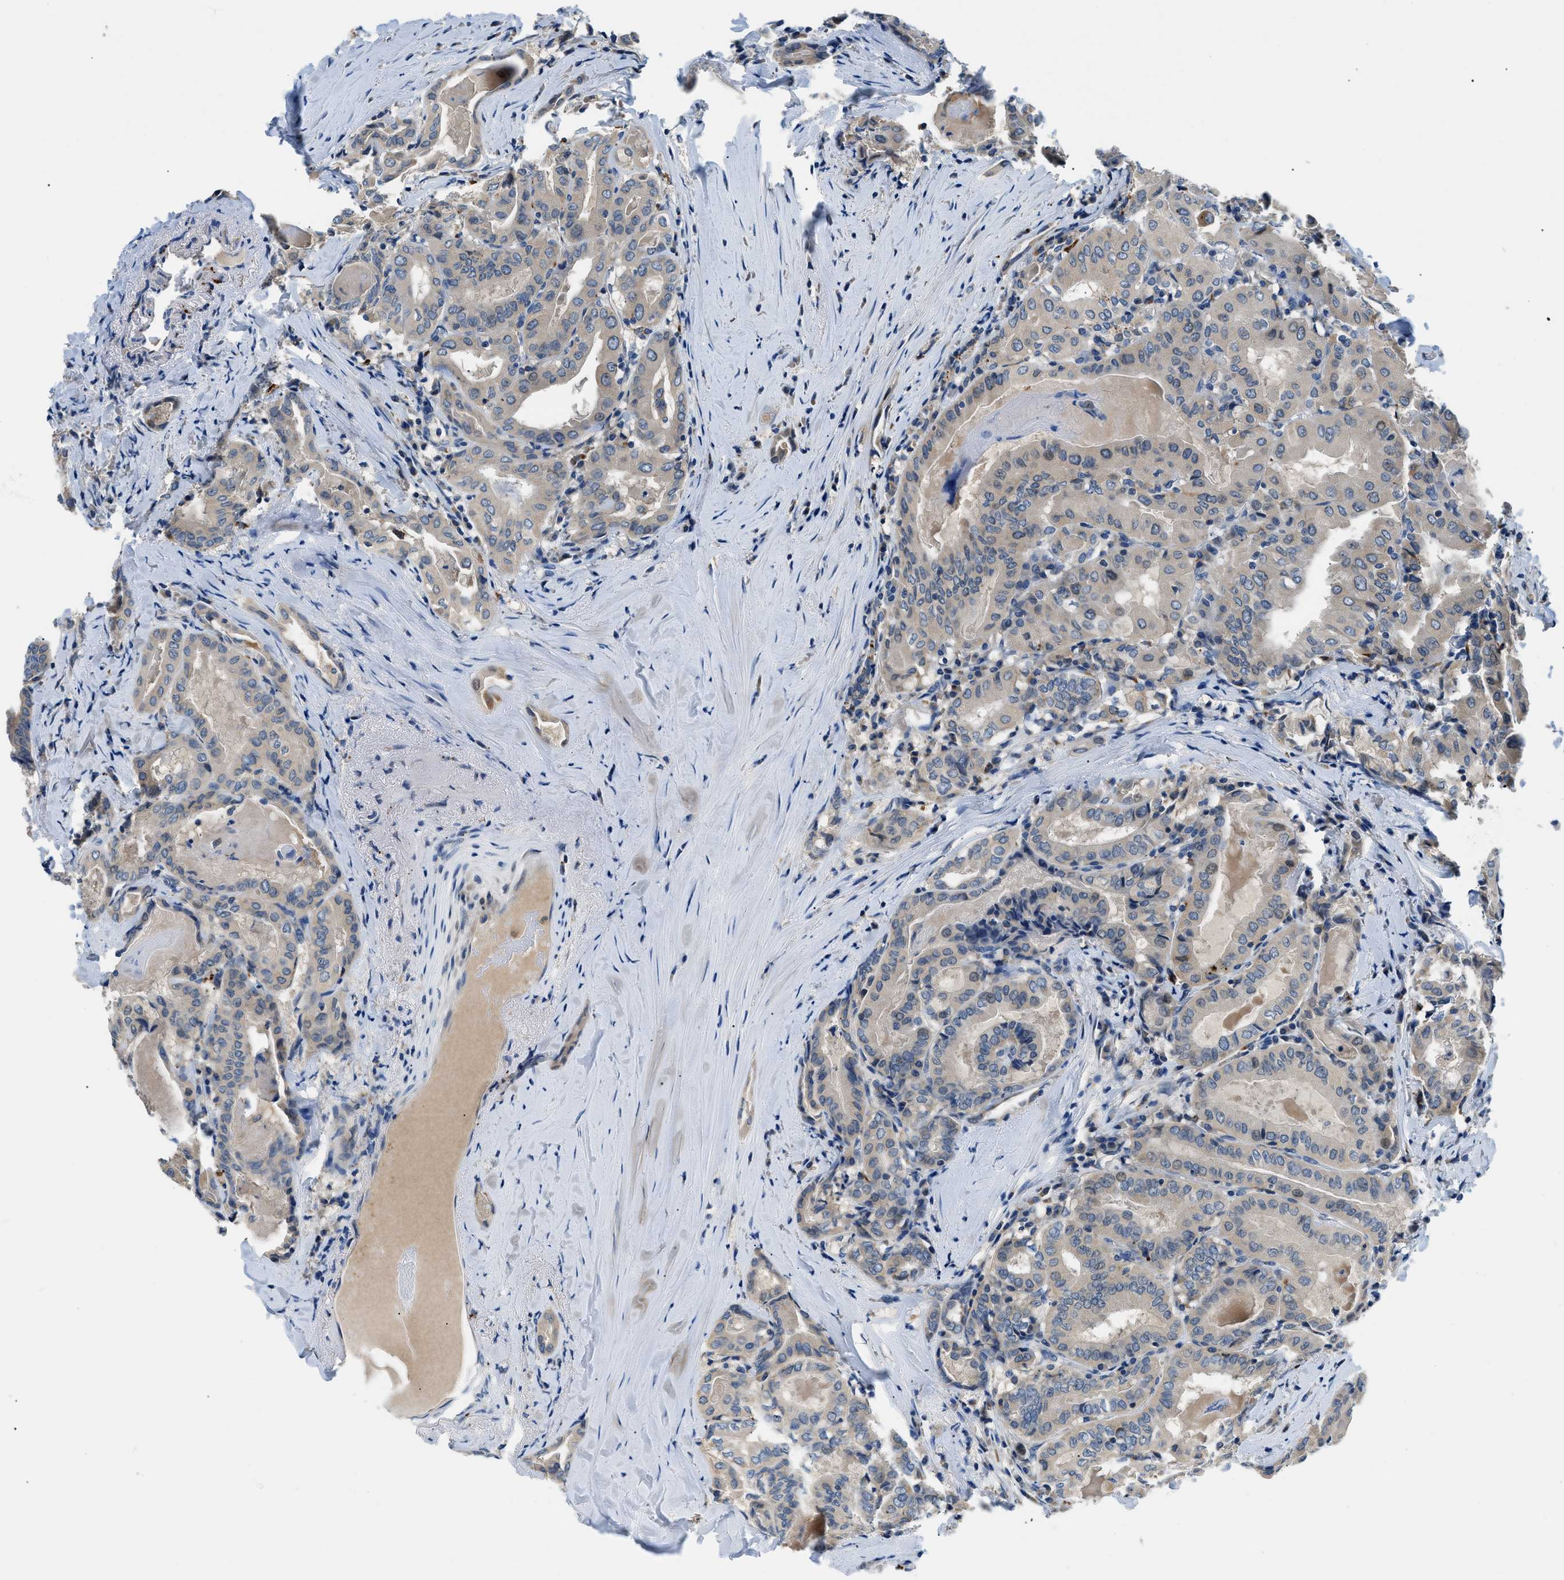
{"staining": {"intensity": "weak", "quantity": ">75%", "location": "cytoplasmic/membranous"}, "tissue": "thyroid cancer", "cell_type": "Tumor cells", "image_type": "cancer", "snomed": [{"axis": "morphology", "description": "Papillary adenocarcinoma, NOS"}, {"axis": "topography", "description": "Thyroid gland"}], "caption": "There is low levels of weak cytoplasmic/membranous expression in tumor cells of thyroid cancer, as demonstrated by immunohistochemical staining (brown color).", "gene": "ADGRE3", "patient": {"sex": "female", "age": 42}}